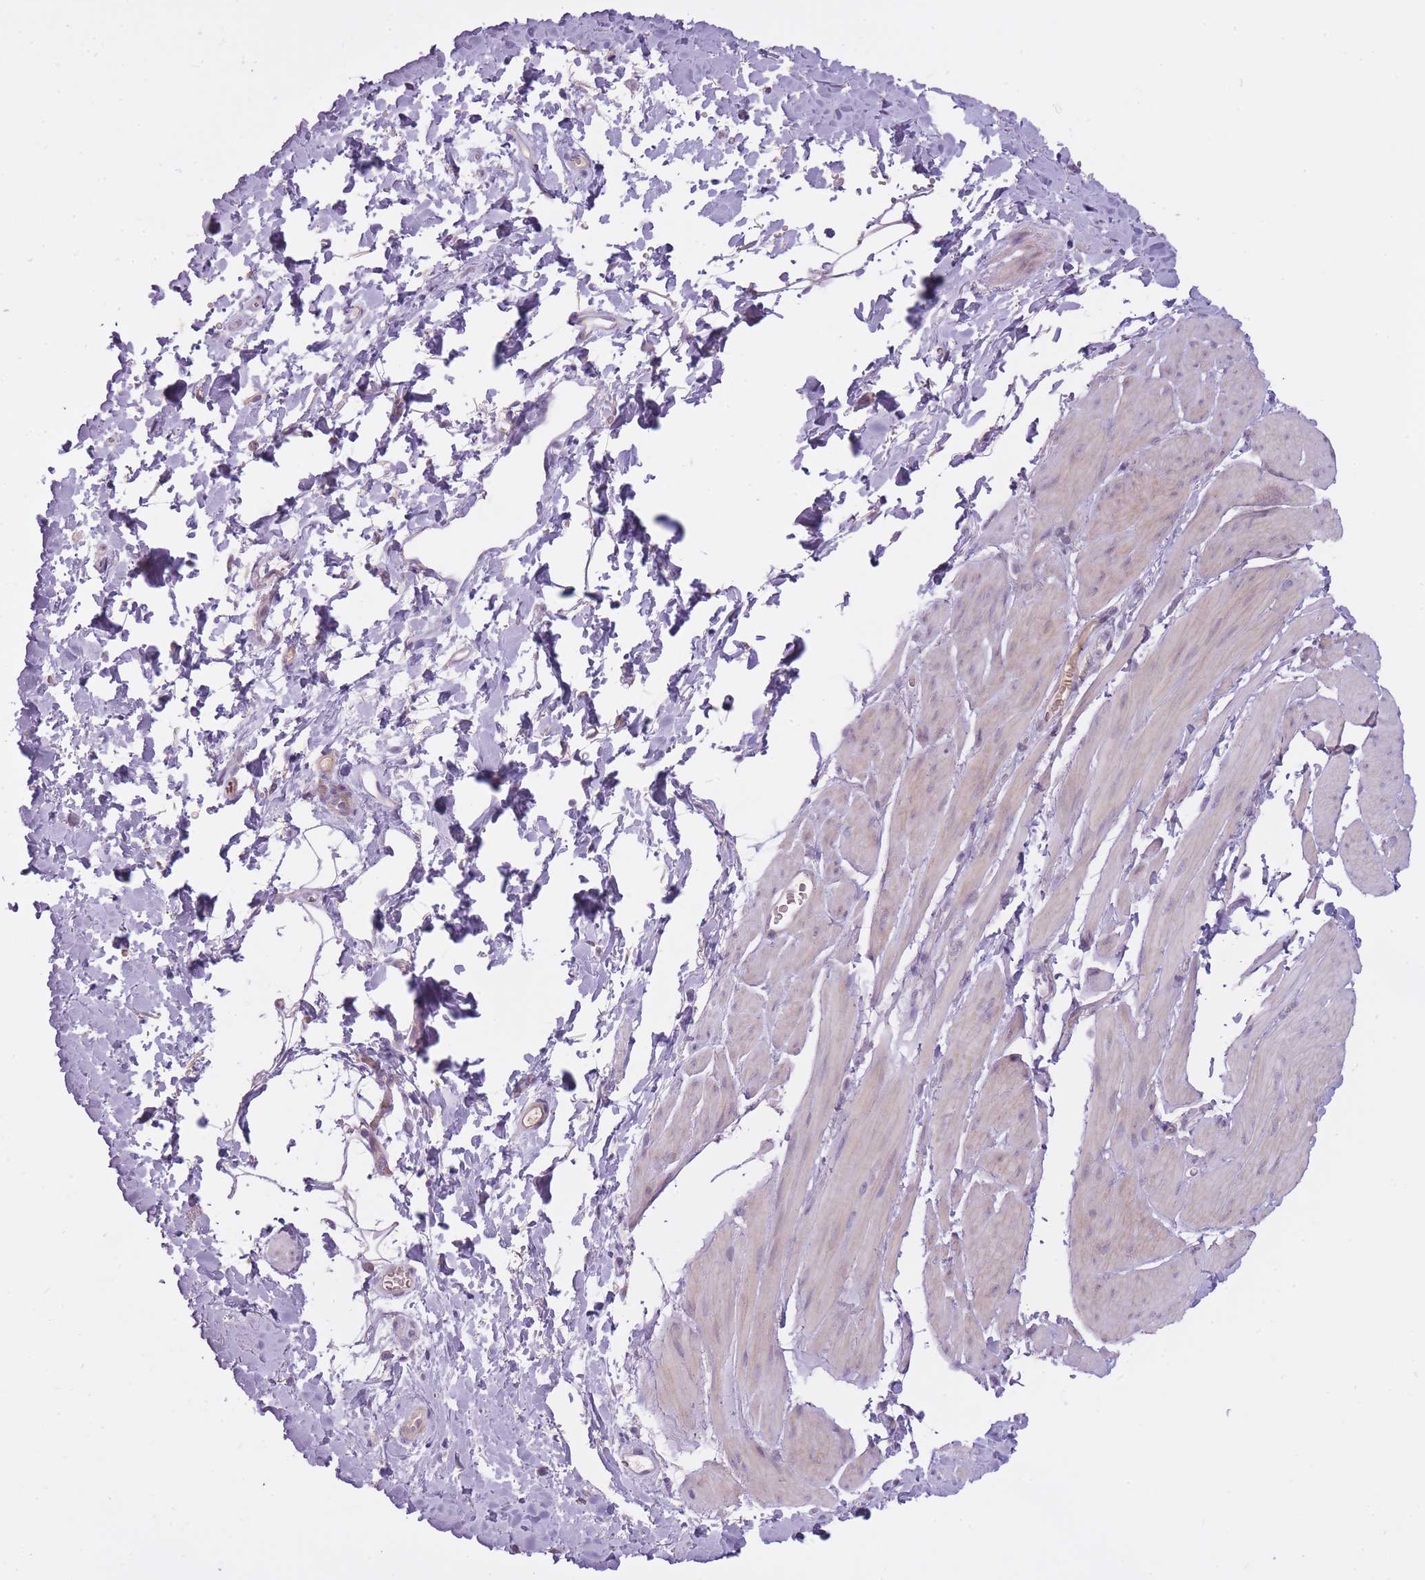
{"staining": {"intensity": "negative", "quantity": "none", "location": "none"}, "tissue": "smooth muscle", "cell_type": "Smooth muscle cells", "image_type": "normal", "snomed": [{"axis": "morphology", "description": "Normal tissue, NOS"}, {"axis": "topography", "description": "Smooth muscle"}, {"axis": "topography", "description": "Peripheral nerve tissue"}], "caption": "DAB (3,3'-diaminobenzidine) immunohistochemical staining of benign human smooth muscle exhibits no significant staining in smooth muscle cells.", "gene": "PGRMC2", "patient": {"sex": "male", "age": 69}}